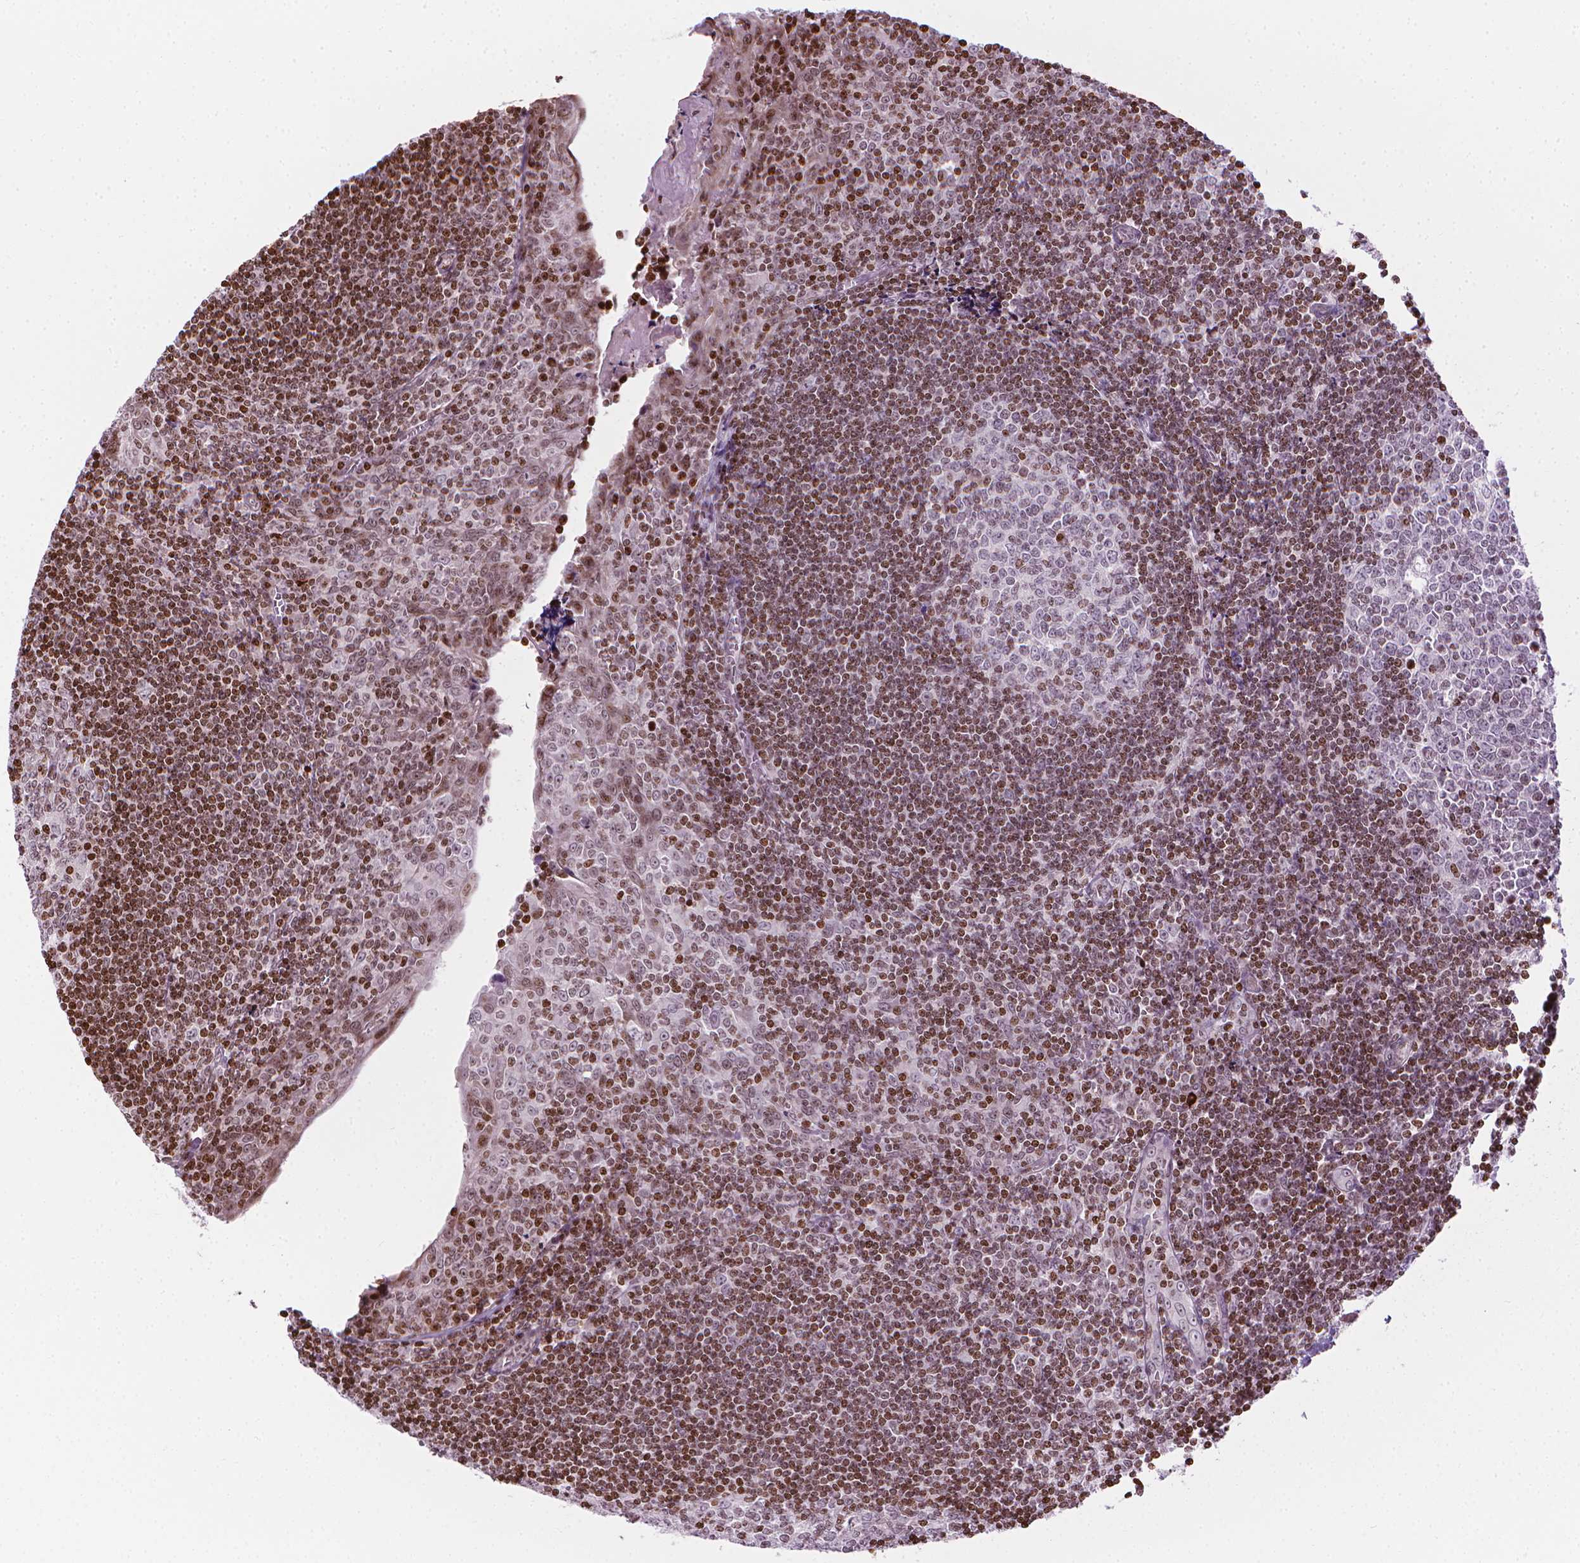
{"staining": {"intensity": "strong", "quantity": "25%-75%", "location": "nuclear"}, "tissue": "tonsil", "cell_type": "Germinal center cells", "image_type": "normal", "snomed": [{"axis": "morphology", "description": "Normal tissue, NOS"}, {"axis": "morphology", "description": "Inflammation, NOS"}, {"axis": "topography", "description": "Tonsil"}], "caption": "A brown stain highlights strong nuclear staining of a protein in germinal center cells of benign human tonsil.", "gene": "PIP4K2A", "patient": {"sex": "female", "age": 31}}